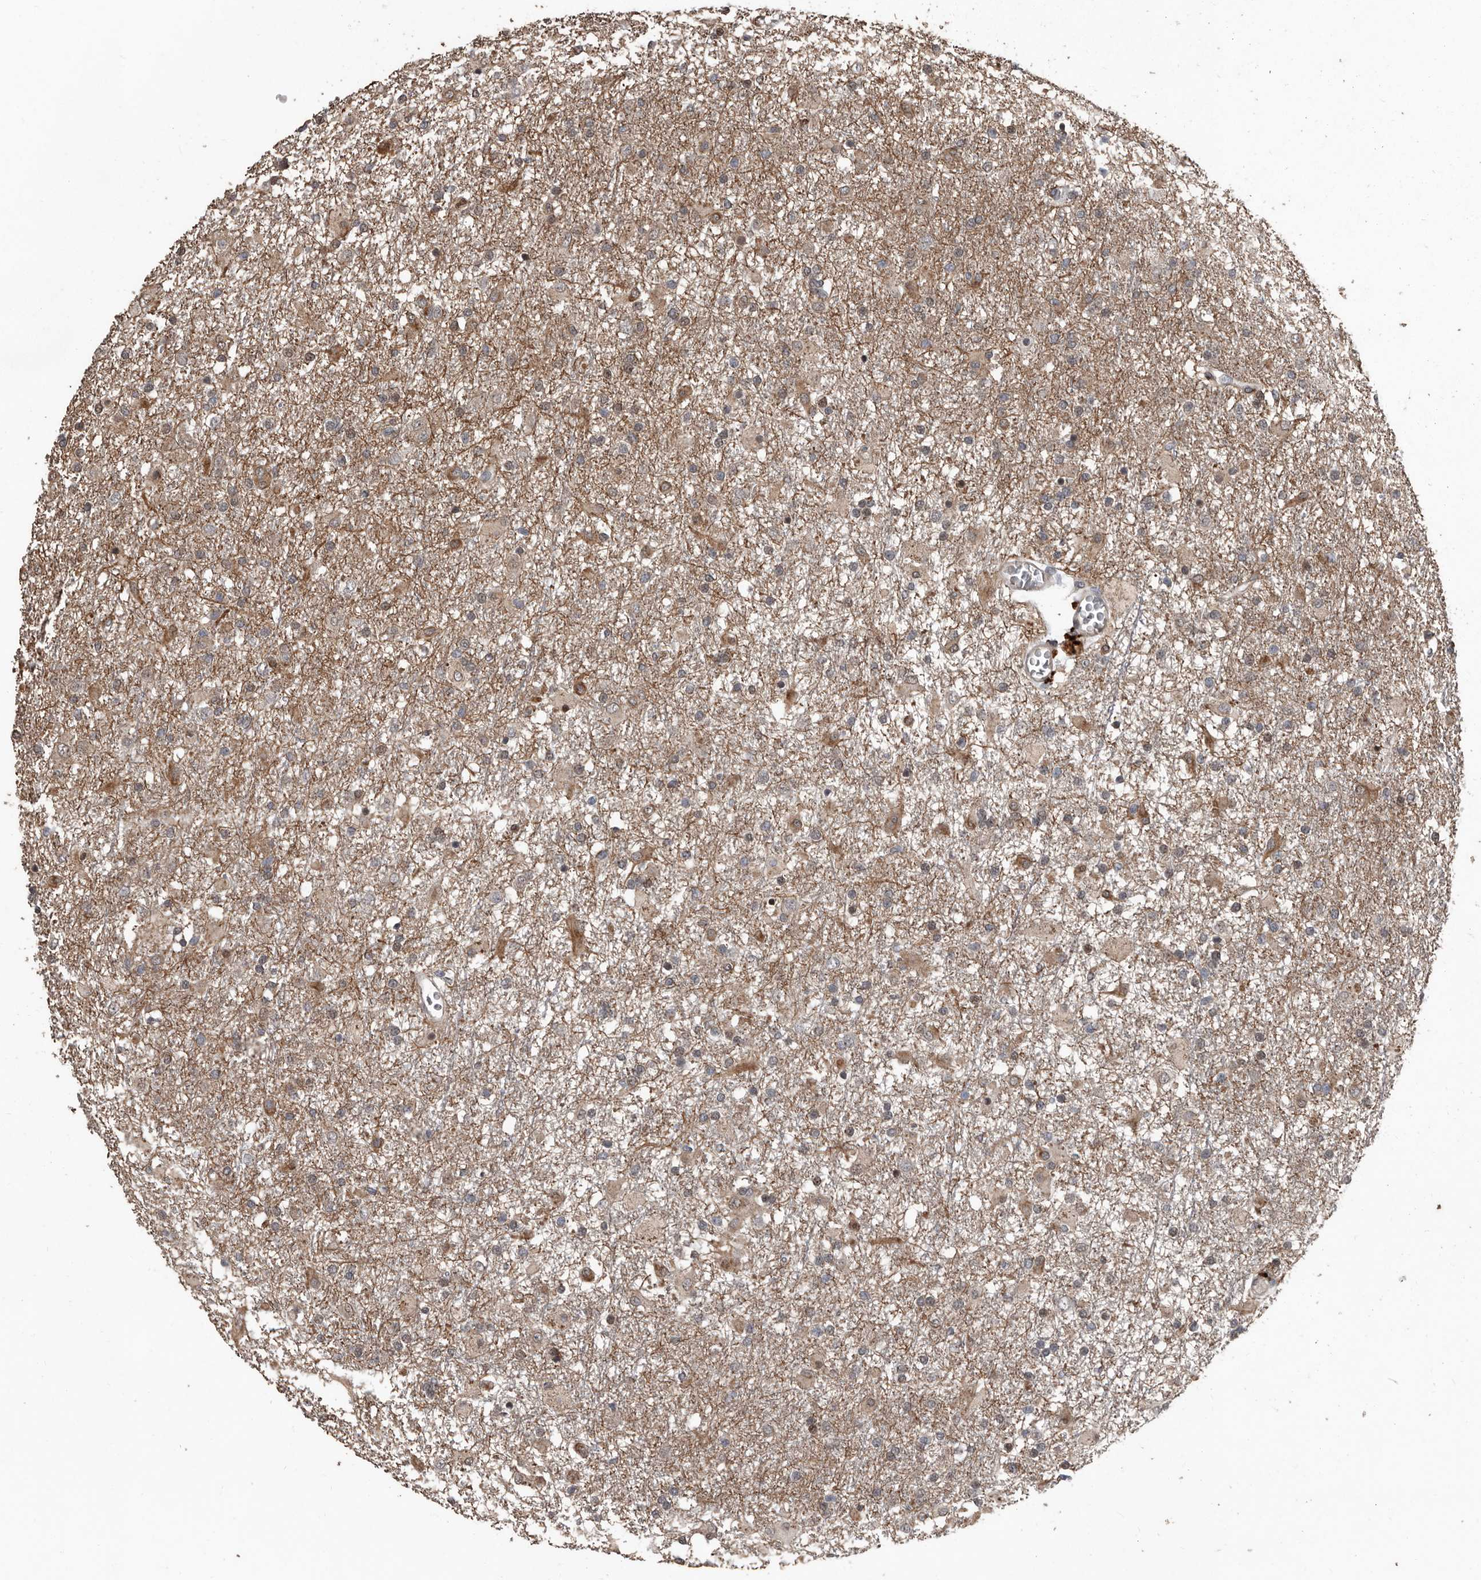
{"staining": {"intensity": "weak", "quantity": ">75%", "location": "cytoplasmic/membranous"}, "tissue": "glioma", "cell_type": "Tumor cells", "image_type": "cancer", "snomed": [{"axis": "morphology", "description": "Glioma, malignant, Low grade"}, {"axis": "topography", "description": "Brain"}], "caption": "The photomicrograph reveals immunohistochemical staining of low-grade glioma (malignant). There is weak cytoplasmic/membranous positivity is present in approximately >75% of tumor cells.", "gene": "FSBP", "patient": {"sex": "male", "age": 65}}